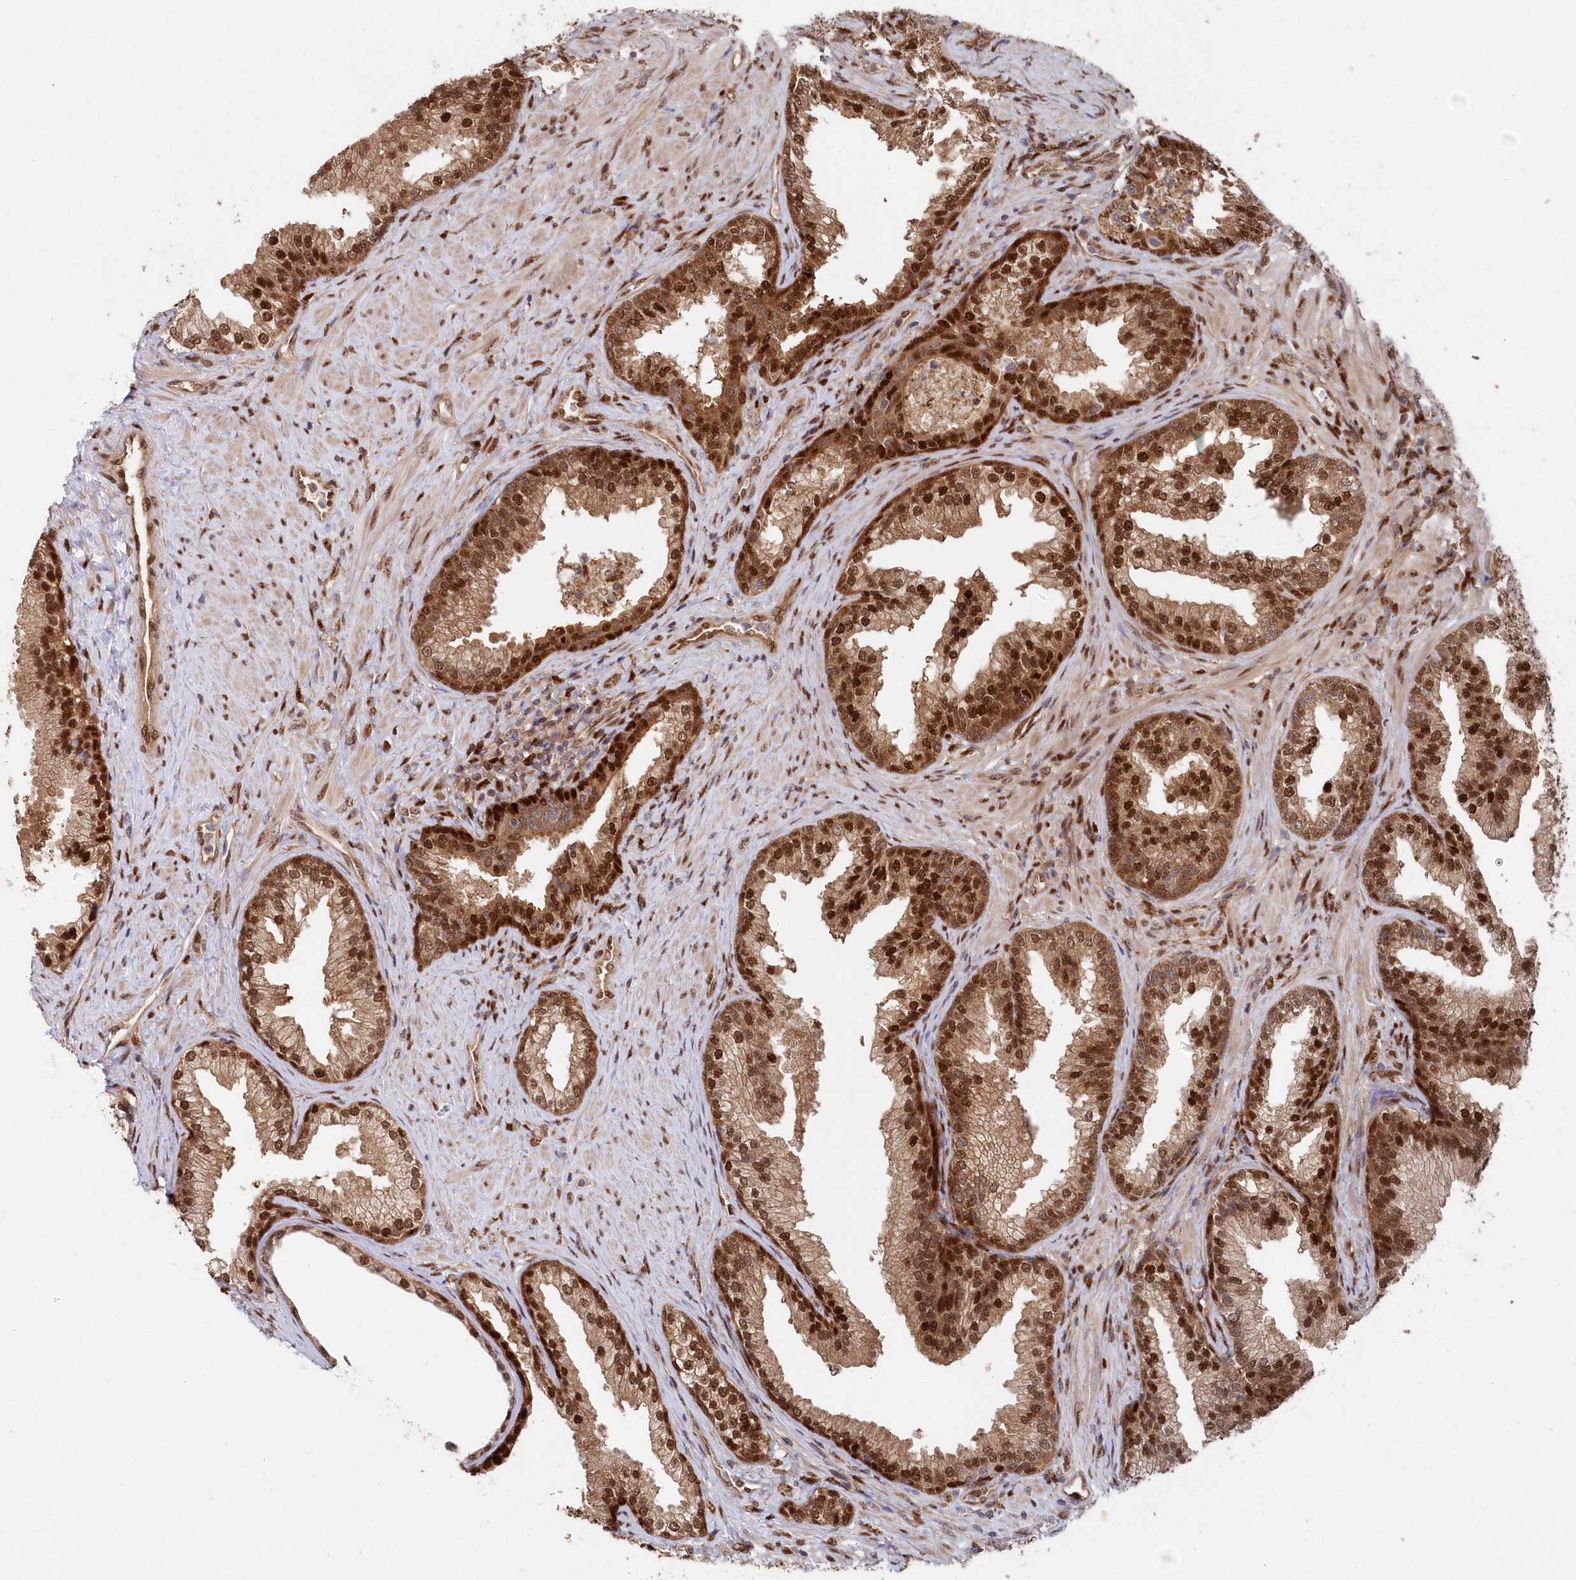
{"staining": {"intensity": "strong", "quantity": ">75%", "location": "cytoplasmic/membranous,nuclear"}, "tissue": "prostate", "cell_type": "Glandular cells", "image_type": "normal", "snomed": [{"axis": "morphology", "description": "Normal tissue, NOS"}, {"axis": "topography", "description": "Prostate"}], "caption": "IHC (DAB (3,3'-diaminobenzidine)) staining of benign prostate exhibits strong cytoplasmic/membranous,nuclear protein staining in approximately >75% of glandular cells. (DAB IHC, brown staining for protein, blue staining for nuclei).", "gene": "ABHD14B", "patient": {"sex": "male", "age": 76}}